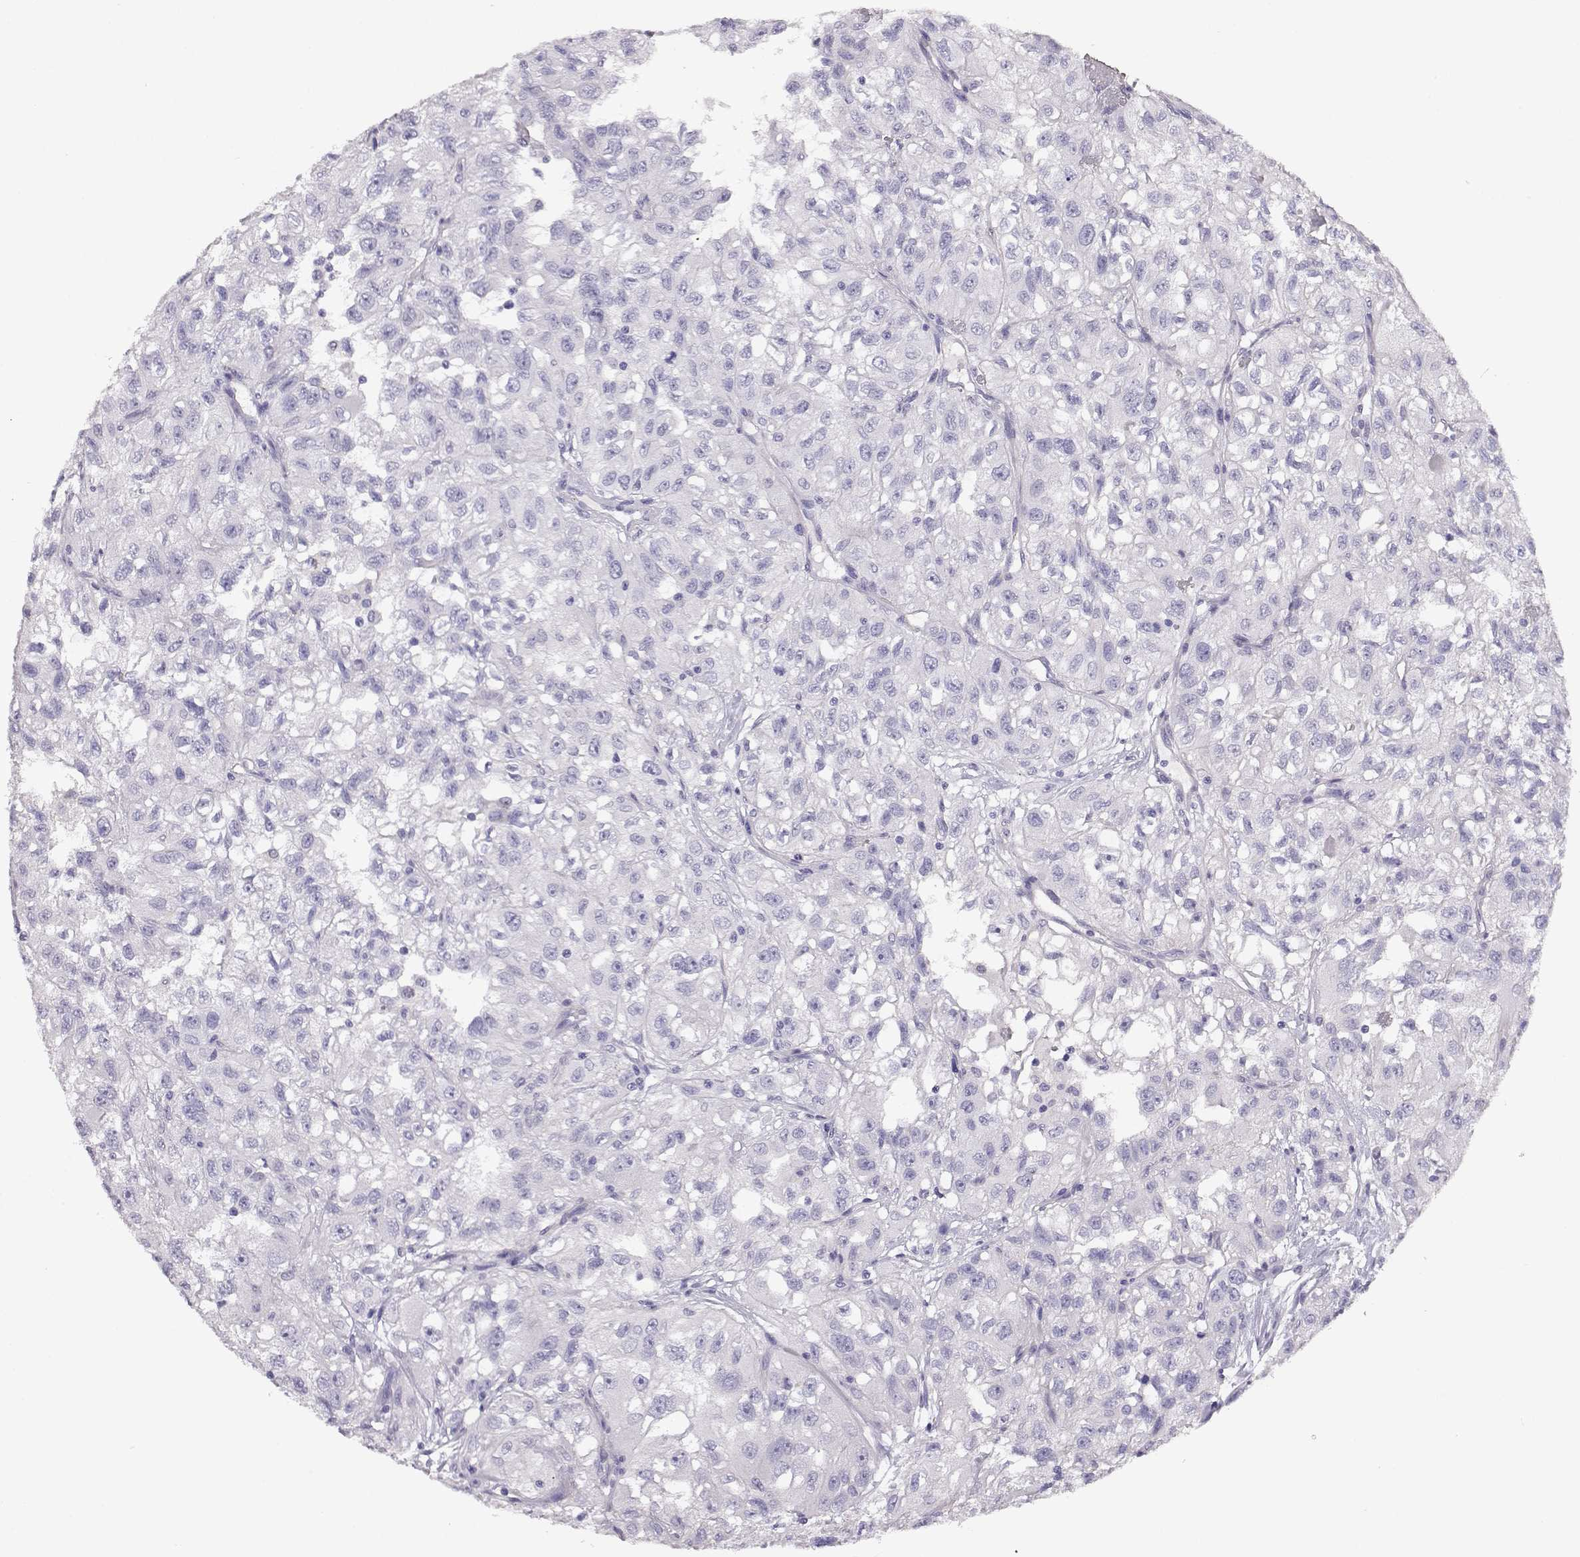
{"staining": {"intensity": "negative", "quantity": "none", "location": "none"}, "tissue": "renal cancer", "cell_type": "Tumor cells", "image_type": "cancer", "snomed": [{"axis": "morphology", "description": "Adenocarcinoma, NOS"}, {"axis": "topography", "description": "Kidney"}], "caption": "A high-resolution histopathology image shows immunohistochemistry (IHC) staining of renal cancer, which displays no significant expression in tumor cells. (Stains: DAB (3,3'-diaminobenzidine) IHC with hematoxylin counter stain, Microscopy: brightfield microscopy at high magnification).", "gene": "ENDOU", "patient": {"sex": "male", "age": 64}}